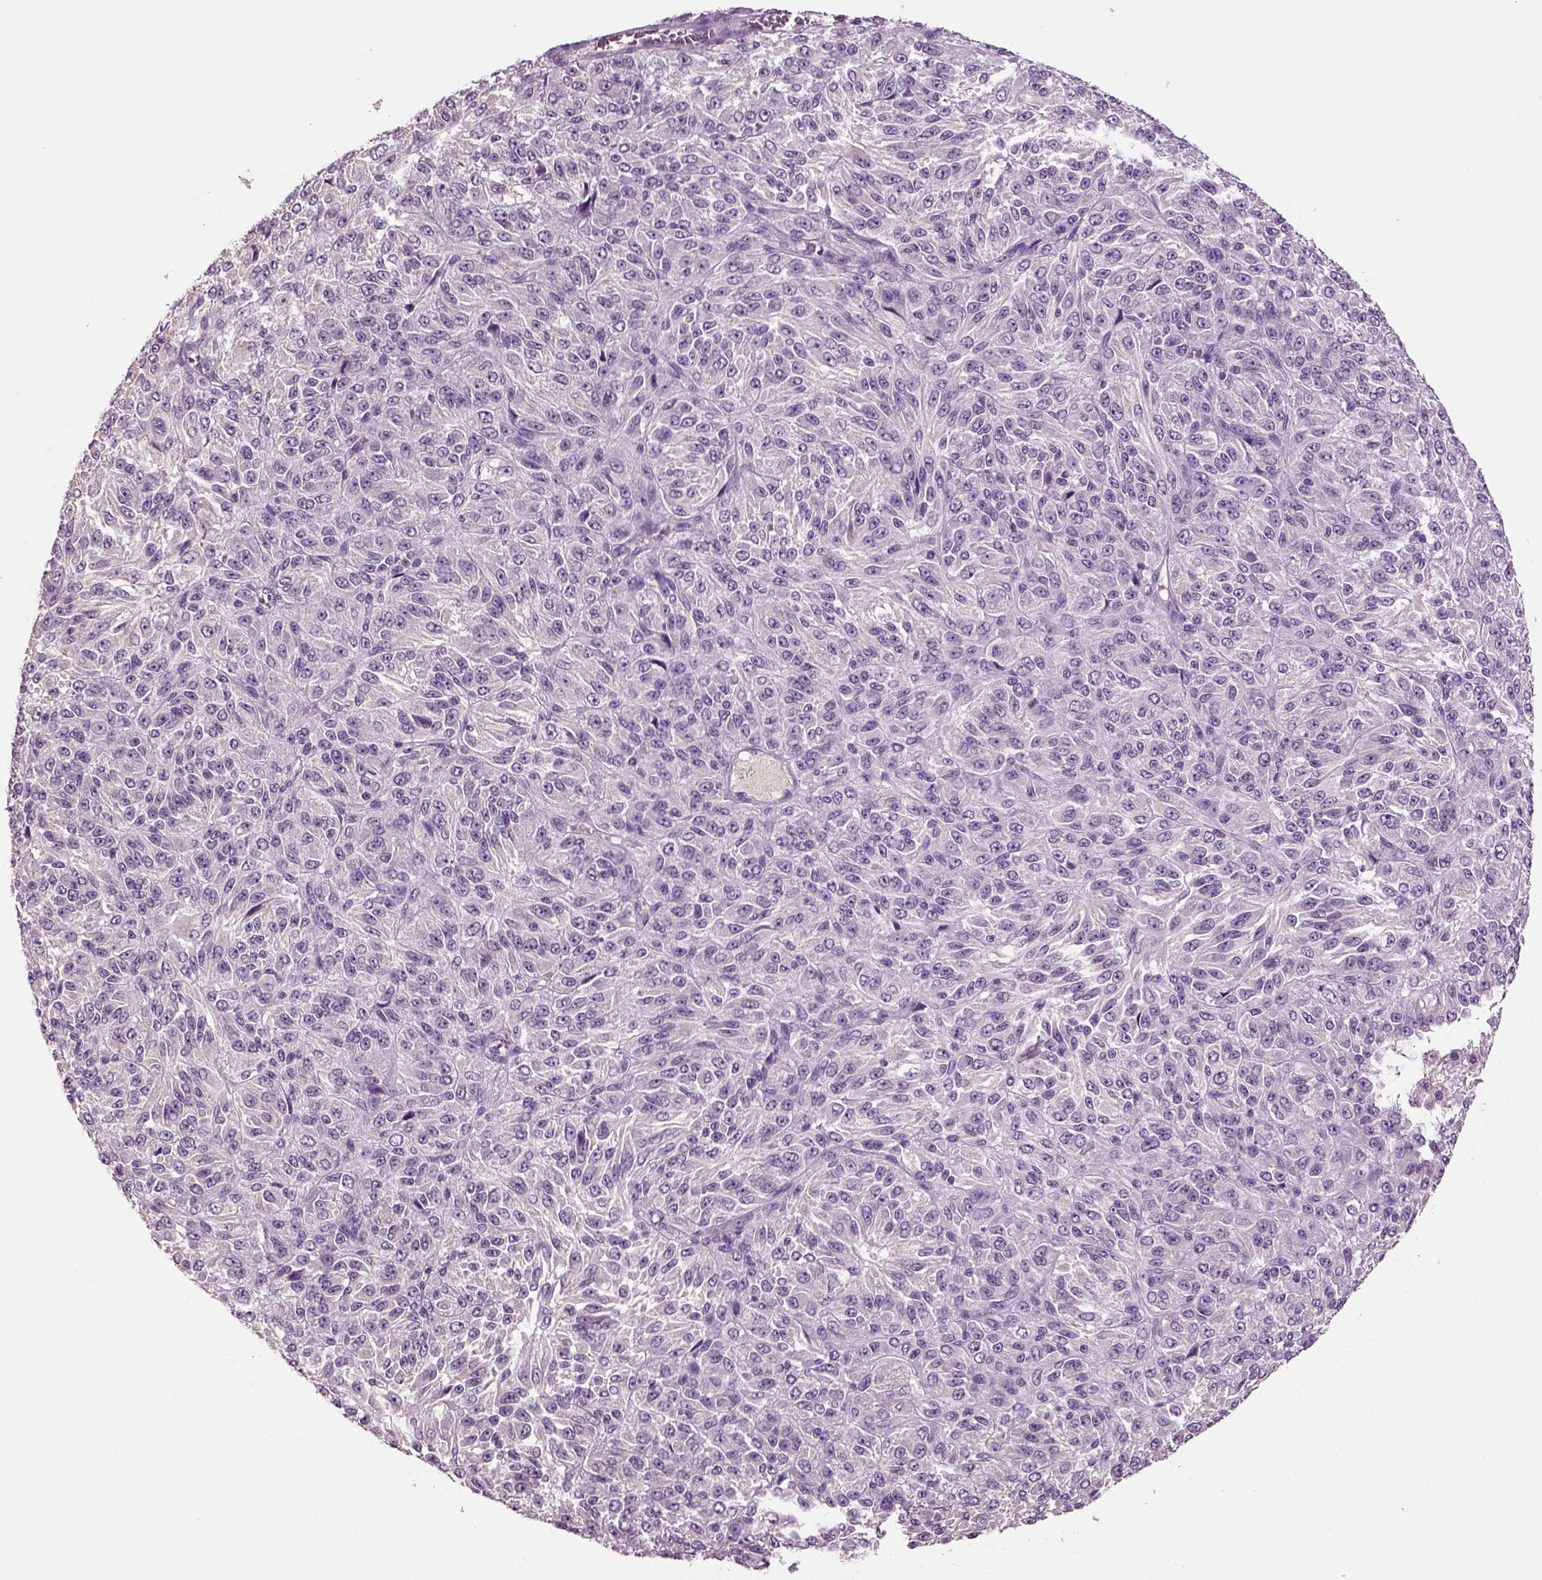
{"staining": {"intensity": "negative", "quantity": "none", "location": "none"}, "tissue": "melanoma", "cell_type": "Tumor cells", "image_type": "cancer", "snomed": [{"axis": "morphology", "description": "Malignant melanoma, Metastatic site"}, {"axis": "topography", "description": "Brain"}], "caption": "Immunohistochemistry photomicrograph of neoplastic tissue: malignant melanoma (metastatic site) stained with DAB (3,3'-diaminobenzidine) demonstrates no significant protein expression in tumor cells.", "gene": "DEFB118", "patient": {"sex": "female", "age": 56}}